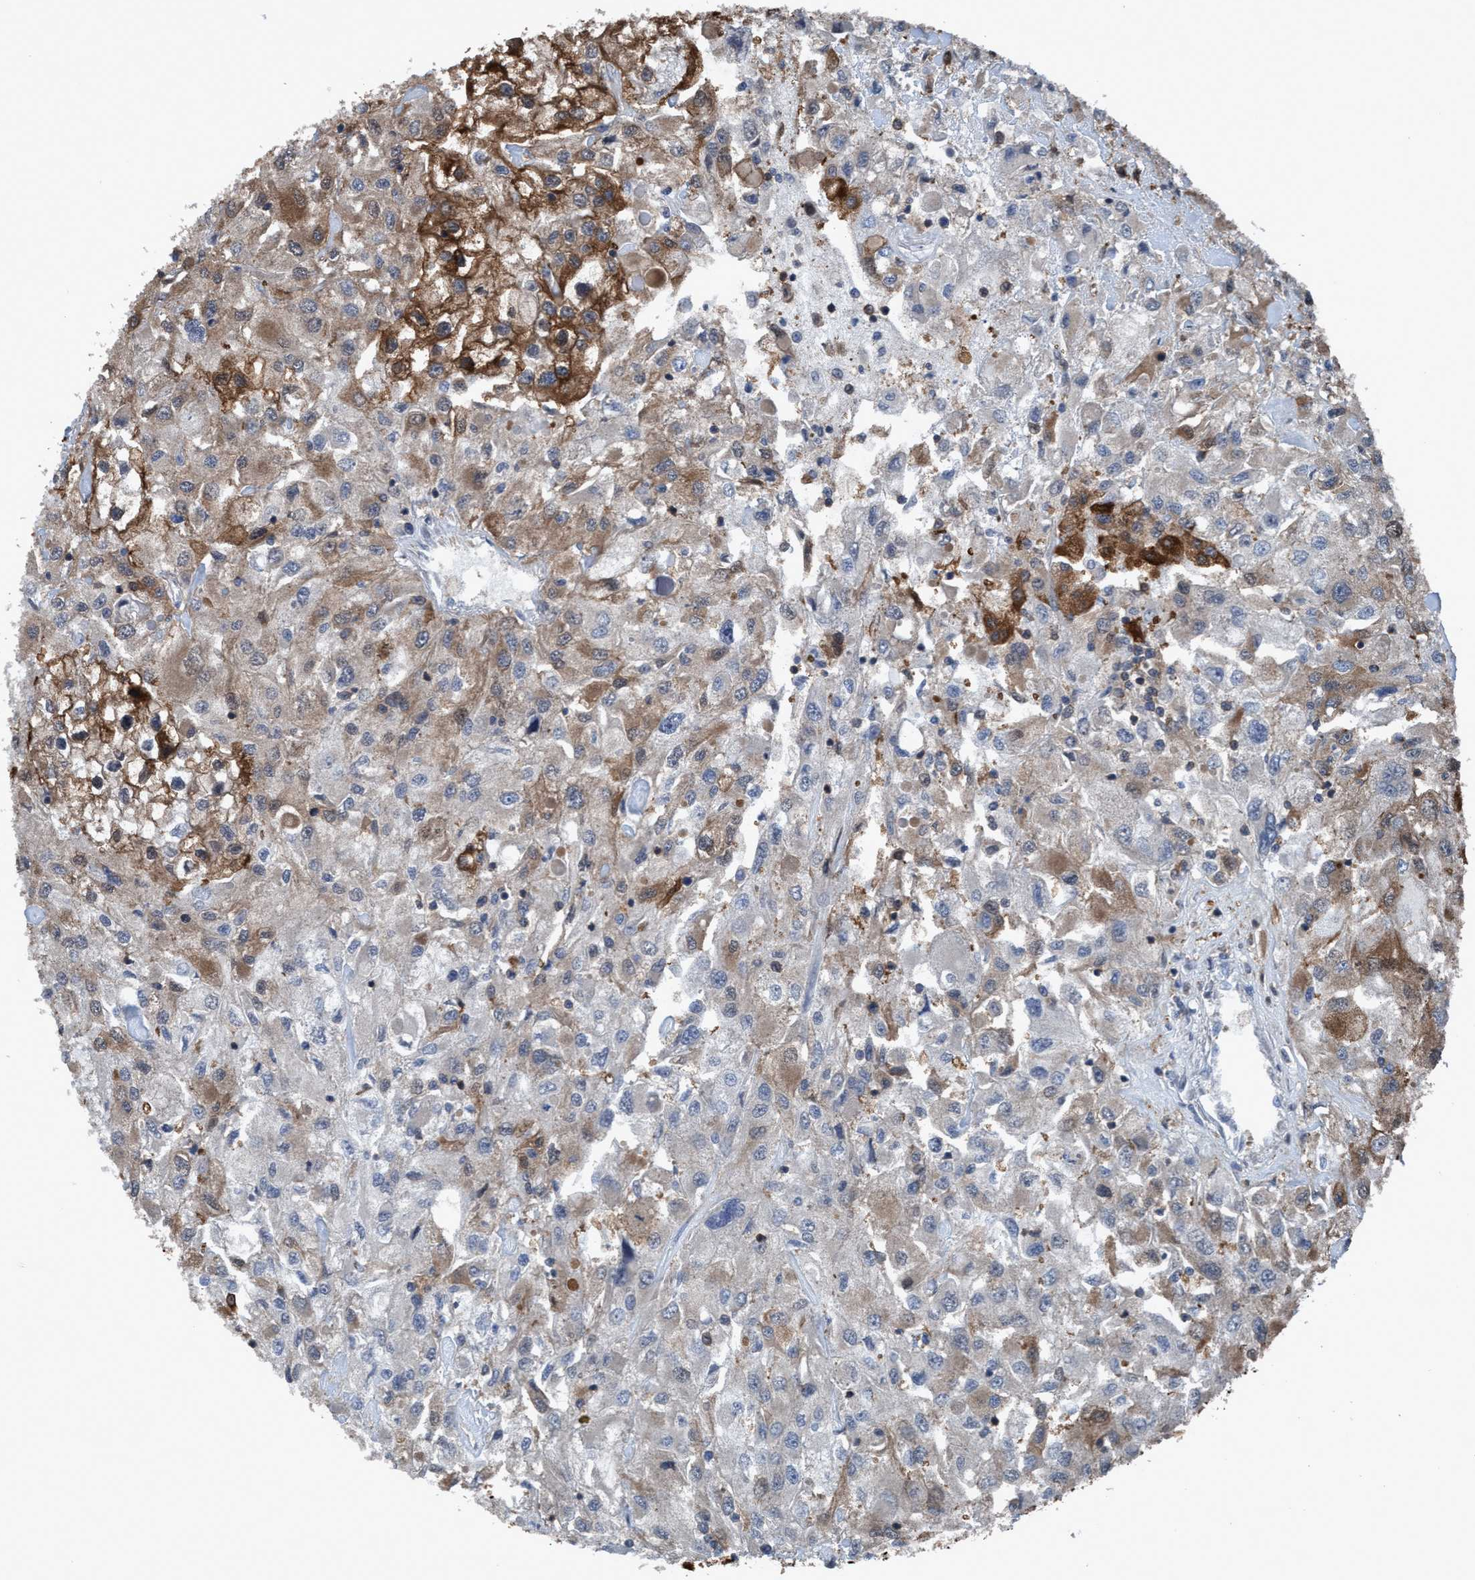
{"staining": {"intensity": "moderate", "quantity": ">75%", "location": "cytoplasmic/membranous"}, "tissue": "renal cancer", "cell_type": "Tumor cells", "image_type": "cancer", "snomed": [{"axis": "morphology", "description": "Adenocarcinoma, NOS"}, {"axis": "topography", "description": "Kidney"}], "caption": "Renal adenocarcinoma was stained to show a protein in brown. There is medium levels of moderate cytoplasmic/membranous expression in approximately >75% of tumor cells.", "gene": "NMT1", "patient": {"sex": "female", "age": 52}}